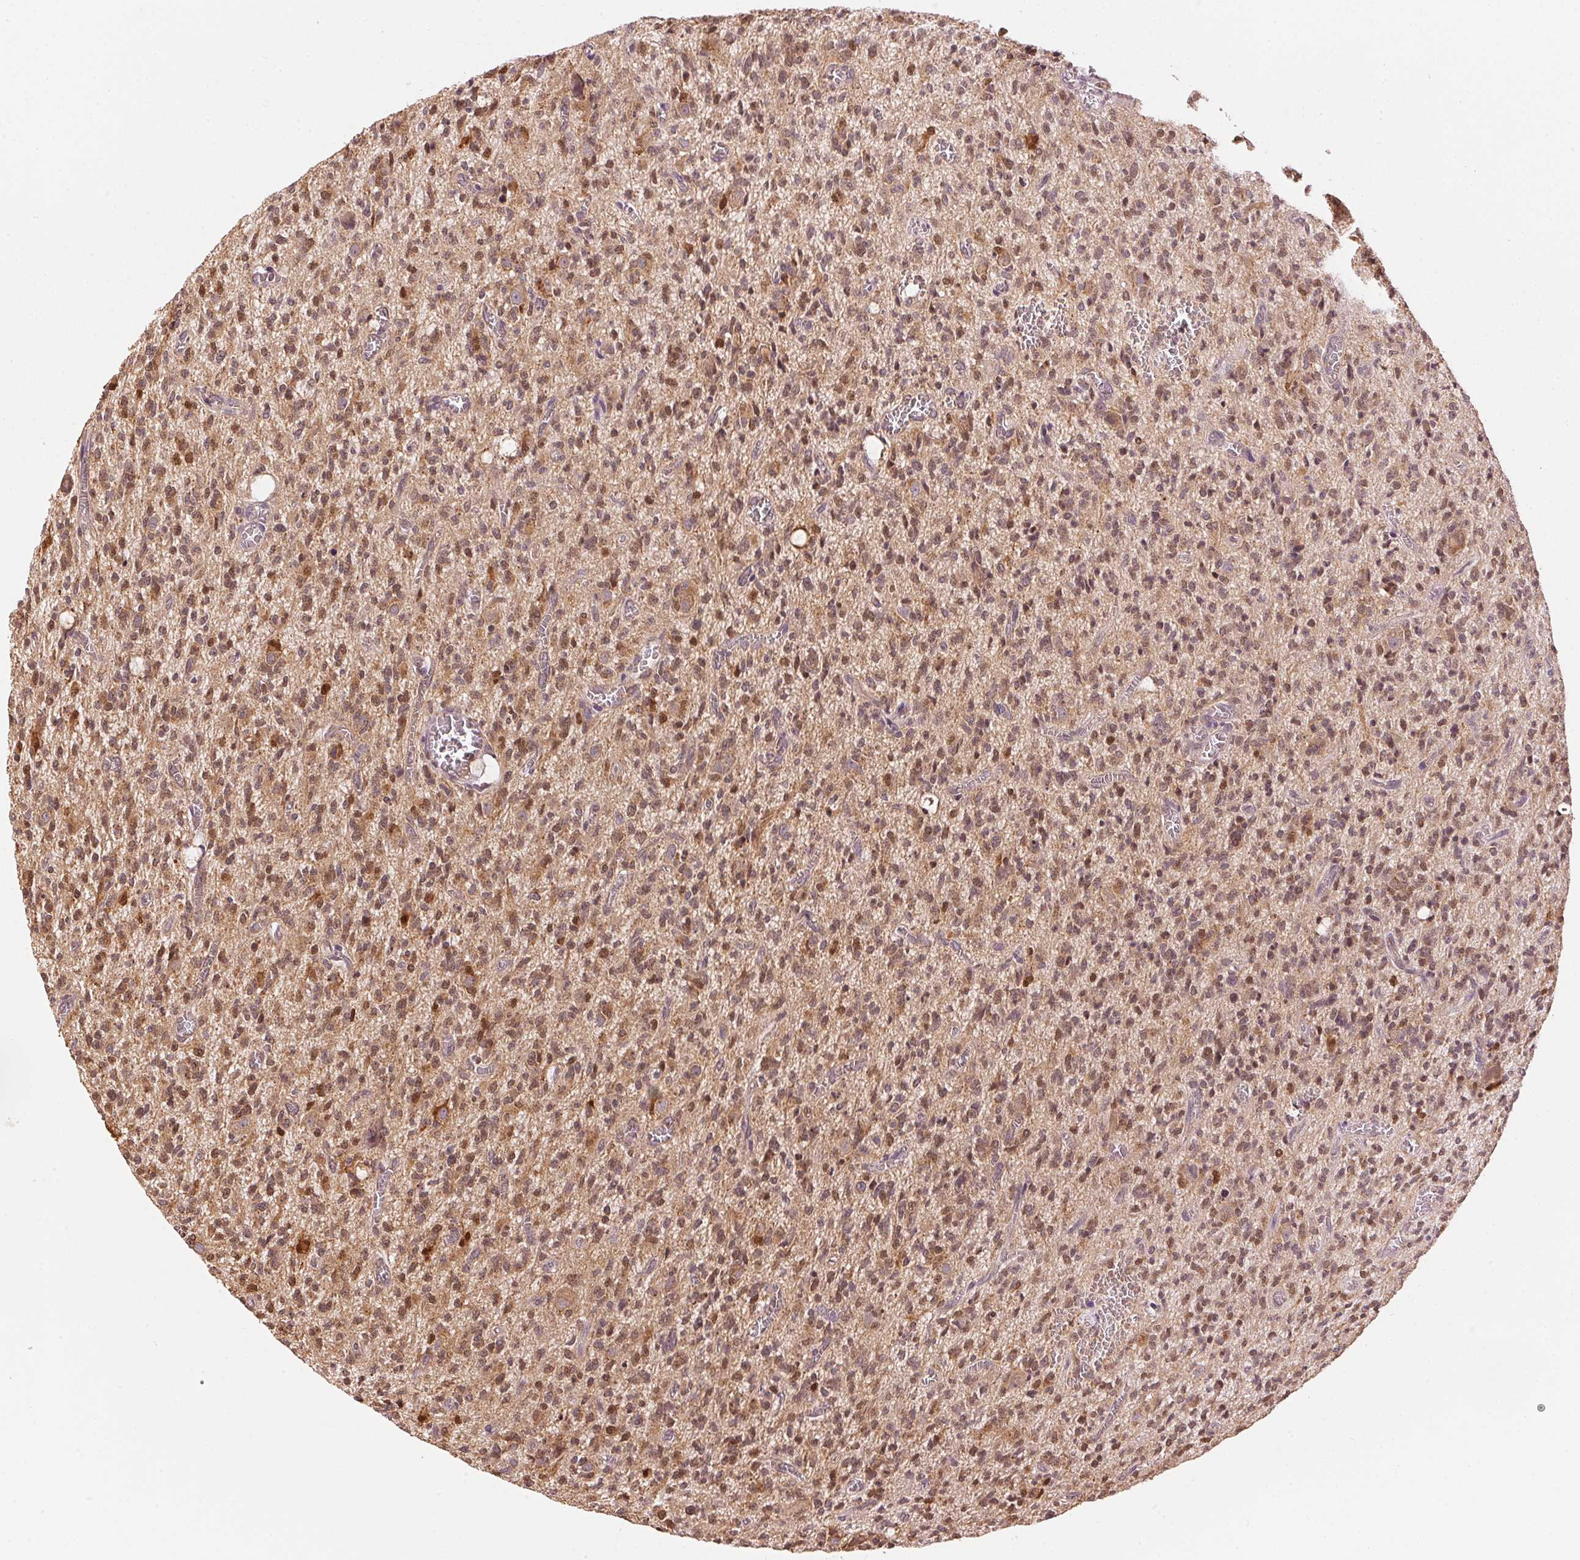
{"staining": {"intensity": "moderate", "quantity": ">75%", "location": "cytoplasmic/membranous,nuclear"}, "tissue": "glioma", "cell_type": "Tumor cells", "image_type": "cancer", "snomed": [{"axis": "morphology", "description": "Glioma, malignant, Low grade"}, {"axis": "topography", "description": "Brain"}], "caption": "A brown stain shows moderate cytoplasmic/membranous and nuclear expression of a protein in low-grade glioma (malignant) tumor cells. (DAB IHC, brown staining for protein, blue staining for nuclei).", "gene": "ARHGAP6", "patient": {"sex": "male", "age": 64}}